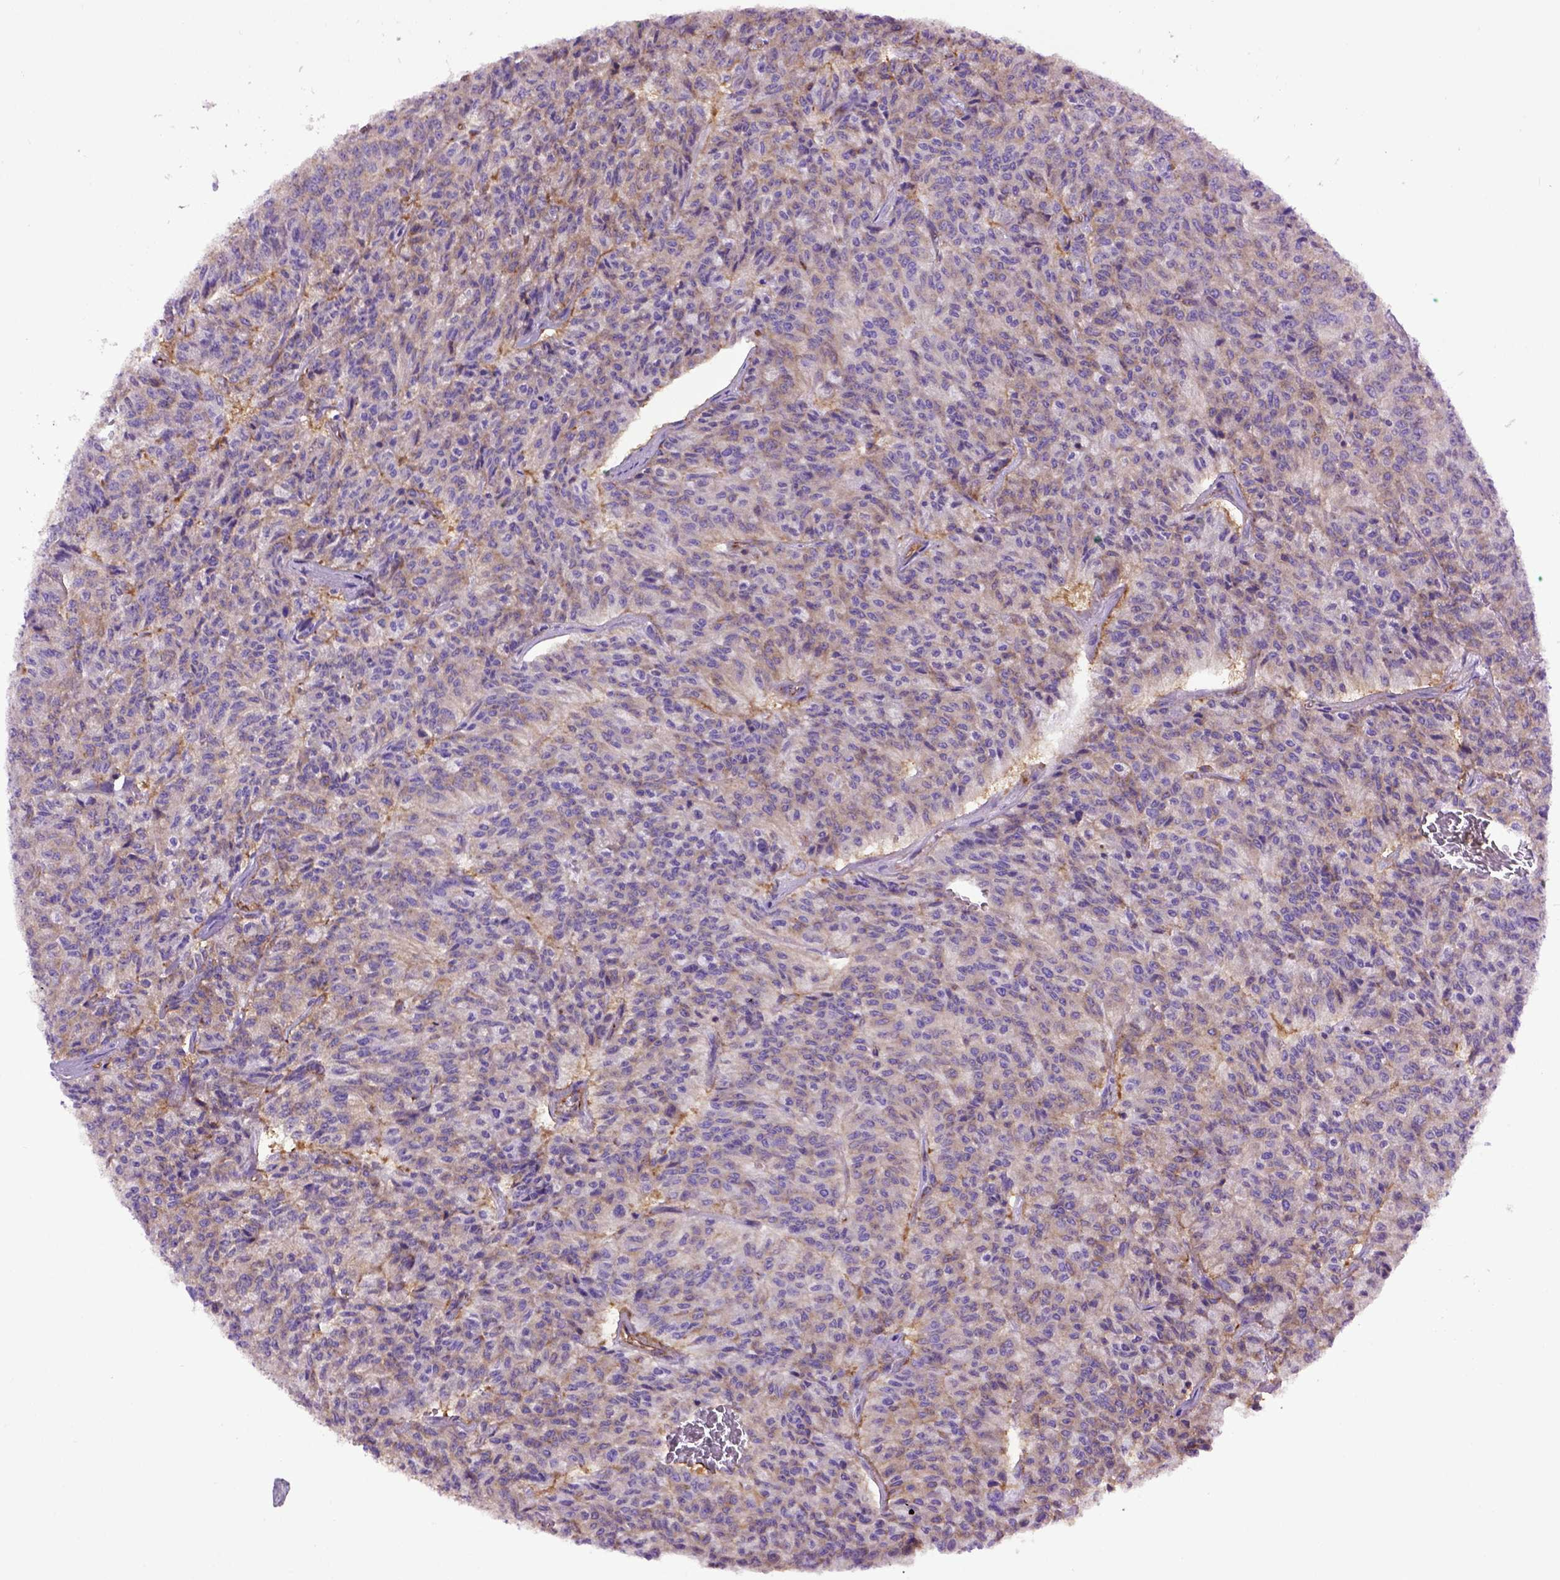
{"staining": {"intensity": "negative", "quantity": "none", "location": "none"}, "tissue": "carcinoid", "cell_type": "Tumor cells", "image_type": "cancer", "snomed": [{"axis": "morphology", "description": "Carcinoid, malignant, NOS"}, {"axis": "topography", "description": "Lung"}], "caption": "DAB immunohistochemical staining of human malignant carcinoid shows no significant staining in tumor cells.", "gene": "MVP", "patient": {"sex": "male", "age": 71}}